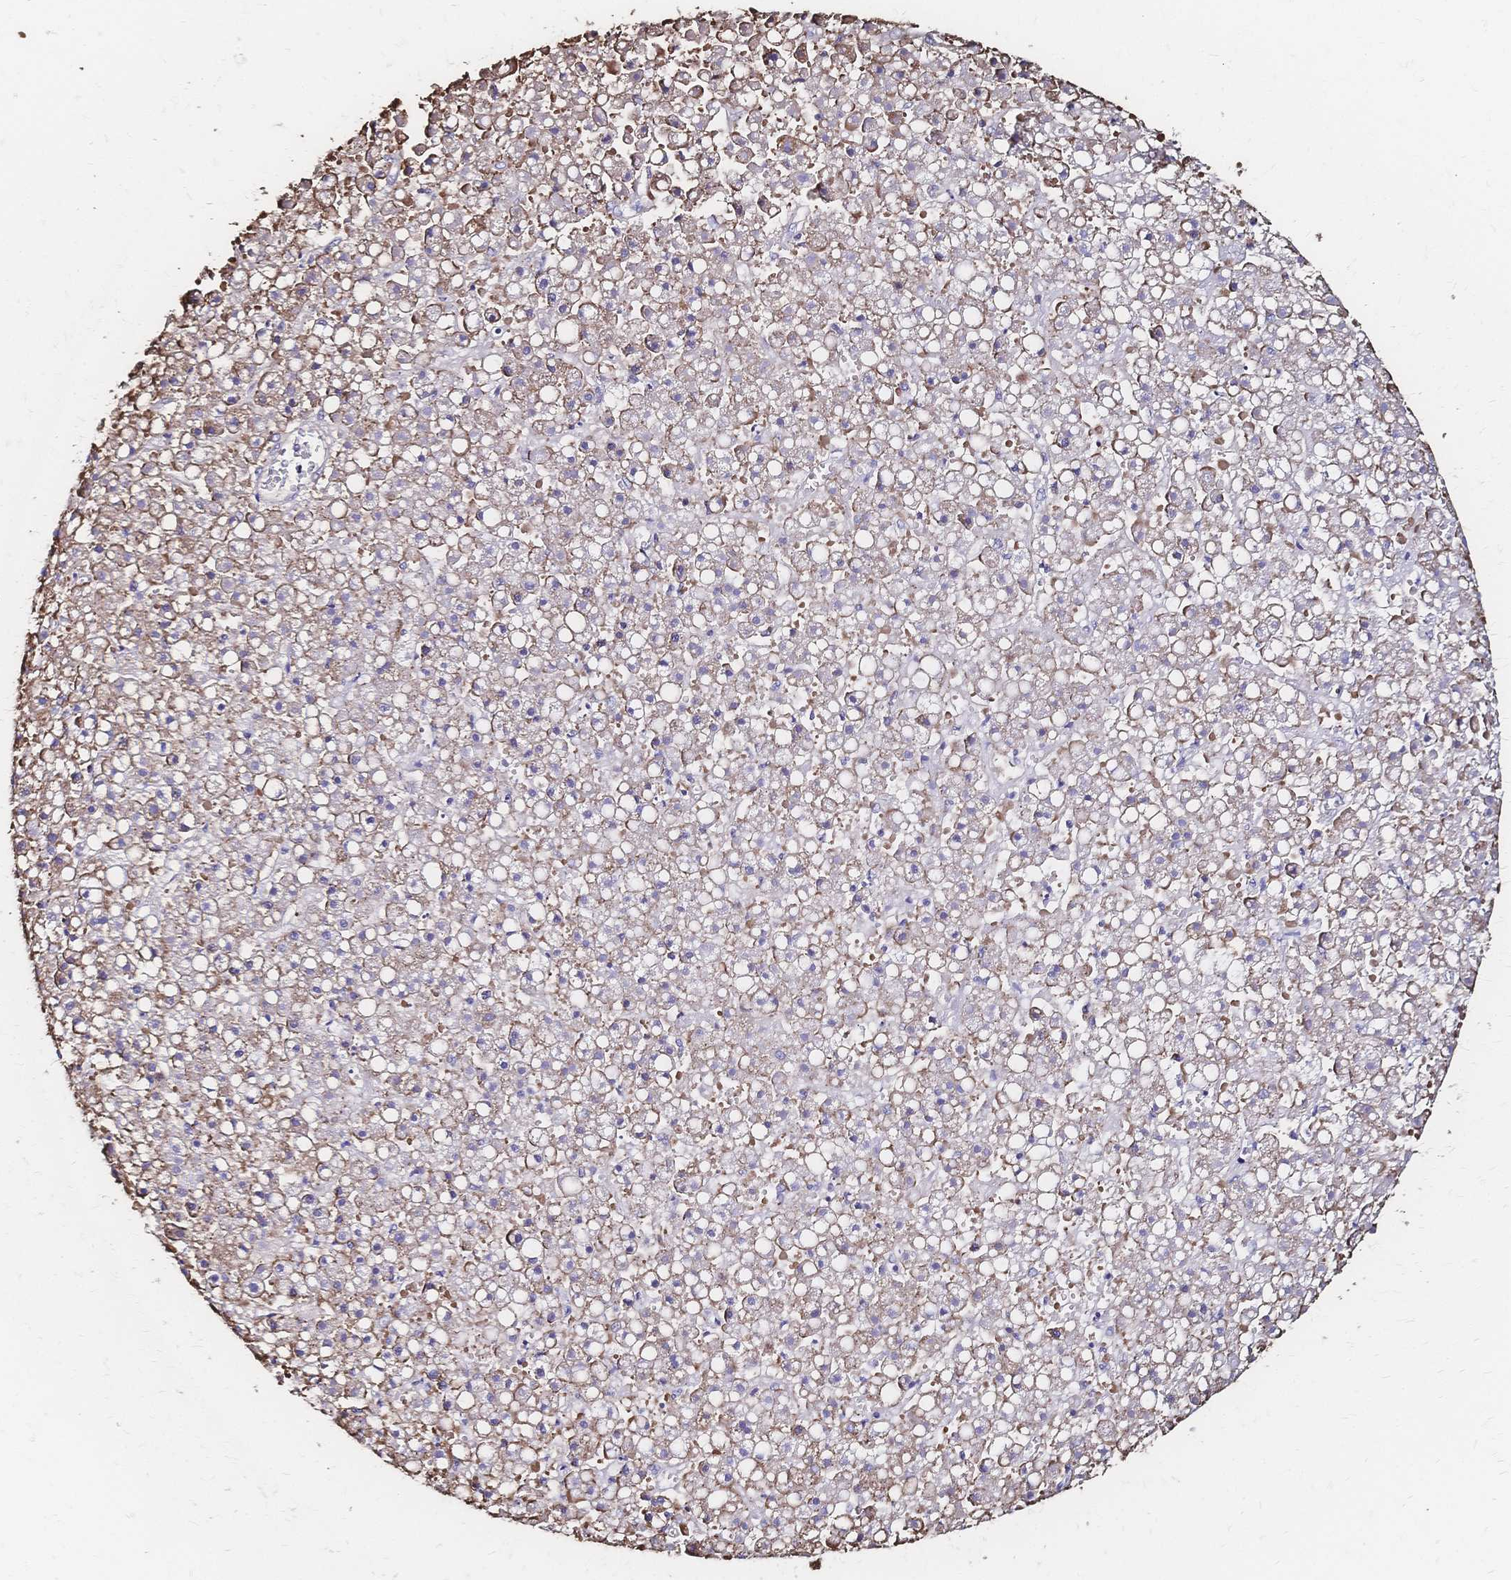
{"staining": {"intensity": "weak", "quantity": ">75%", "location": "cytoplasmic/membranous"}, "tissue": "liver cancer", "cell_type": "Tumor cells", "image_type": "cancer", "snomed": [{"axis": "morphology", "description": "Carcinoma, Hepatocellular, NOS"}, {"axis": "topography", "description": "Liver"}], "caption": "Weak cytoplasmic/membranous expression for a protein is present in approximately >75% of tumor cells of liver cancer using immunohistochemistry (IHC).", "gene": "SLC5A1", "patient": {"sex": "male", "age": 67}}